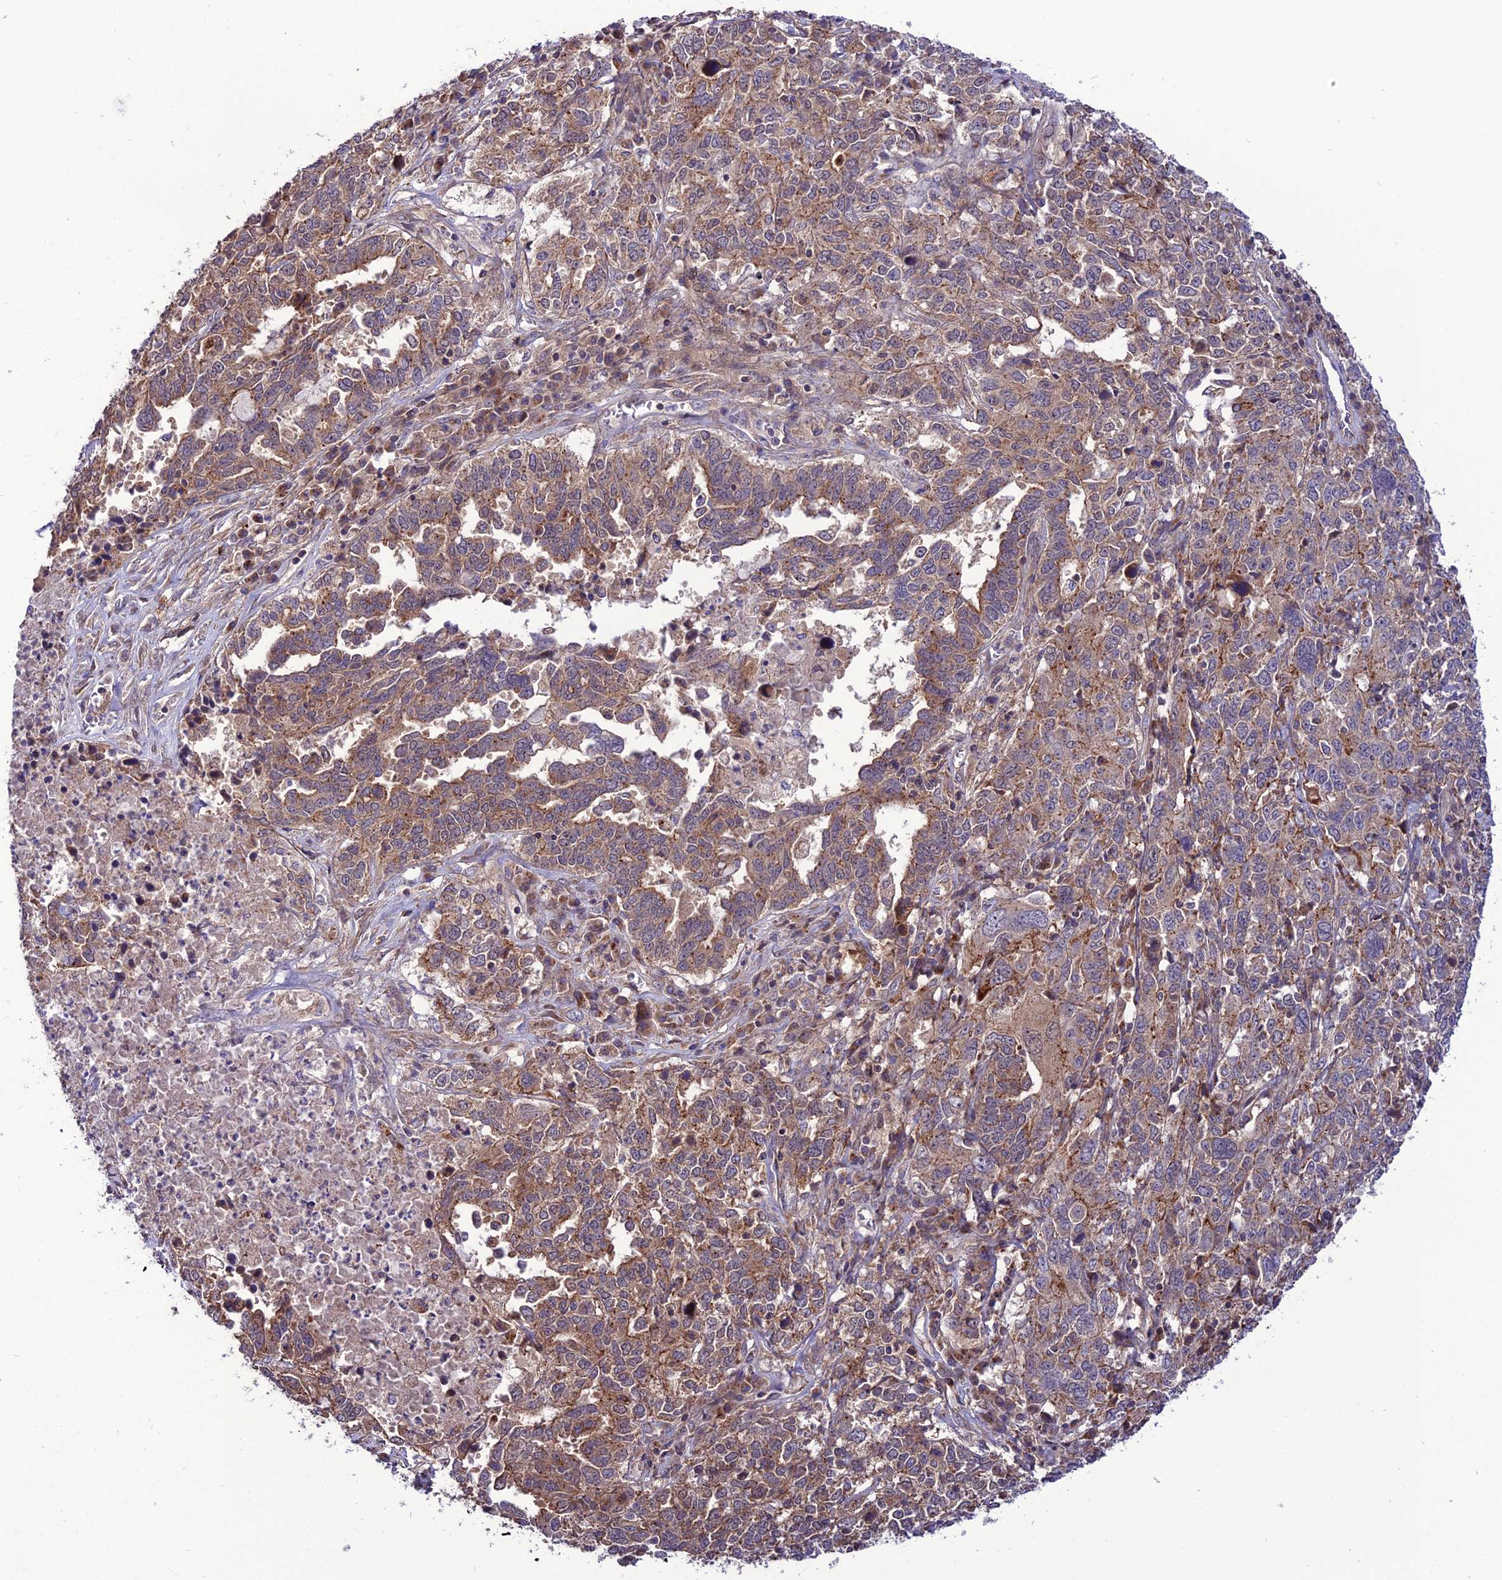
{"staining": {"intensity": "moderate", "quantity": ">75%", "location": "cytoplasmic/membranous"}, "tissue": "ovarian cancer", "cell_type": "Tumor cells", "image_type": "cancer", "snomed": [{"axis": "morphology", "description": "Carcinoma, endometroid"}, {"axis": "topography", "description": "Ovary"}], "caption": "Ovarian cancer (endometroid carcinoma) stained with immunohistochemistry (IHC) shows moderate cytoplasmic/membranous positivity in about >75% of tumor cells.", "gene": "PPIL3", "patient": {"sex": "female", "age": 62}}